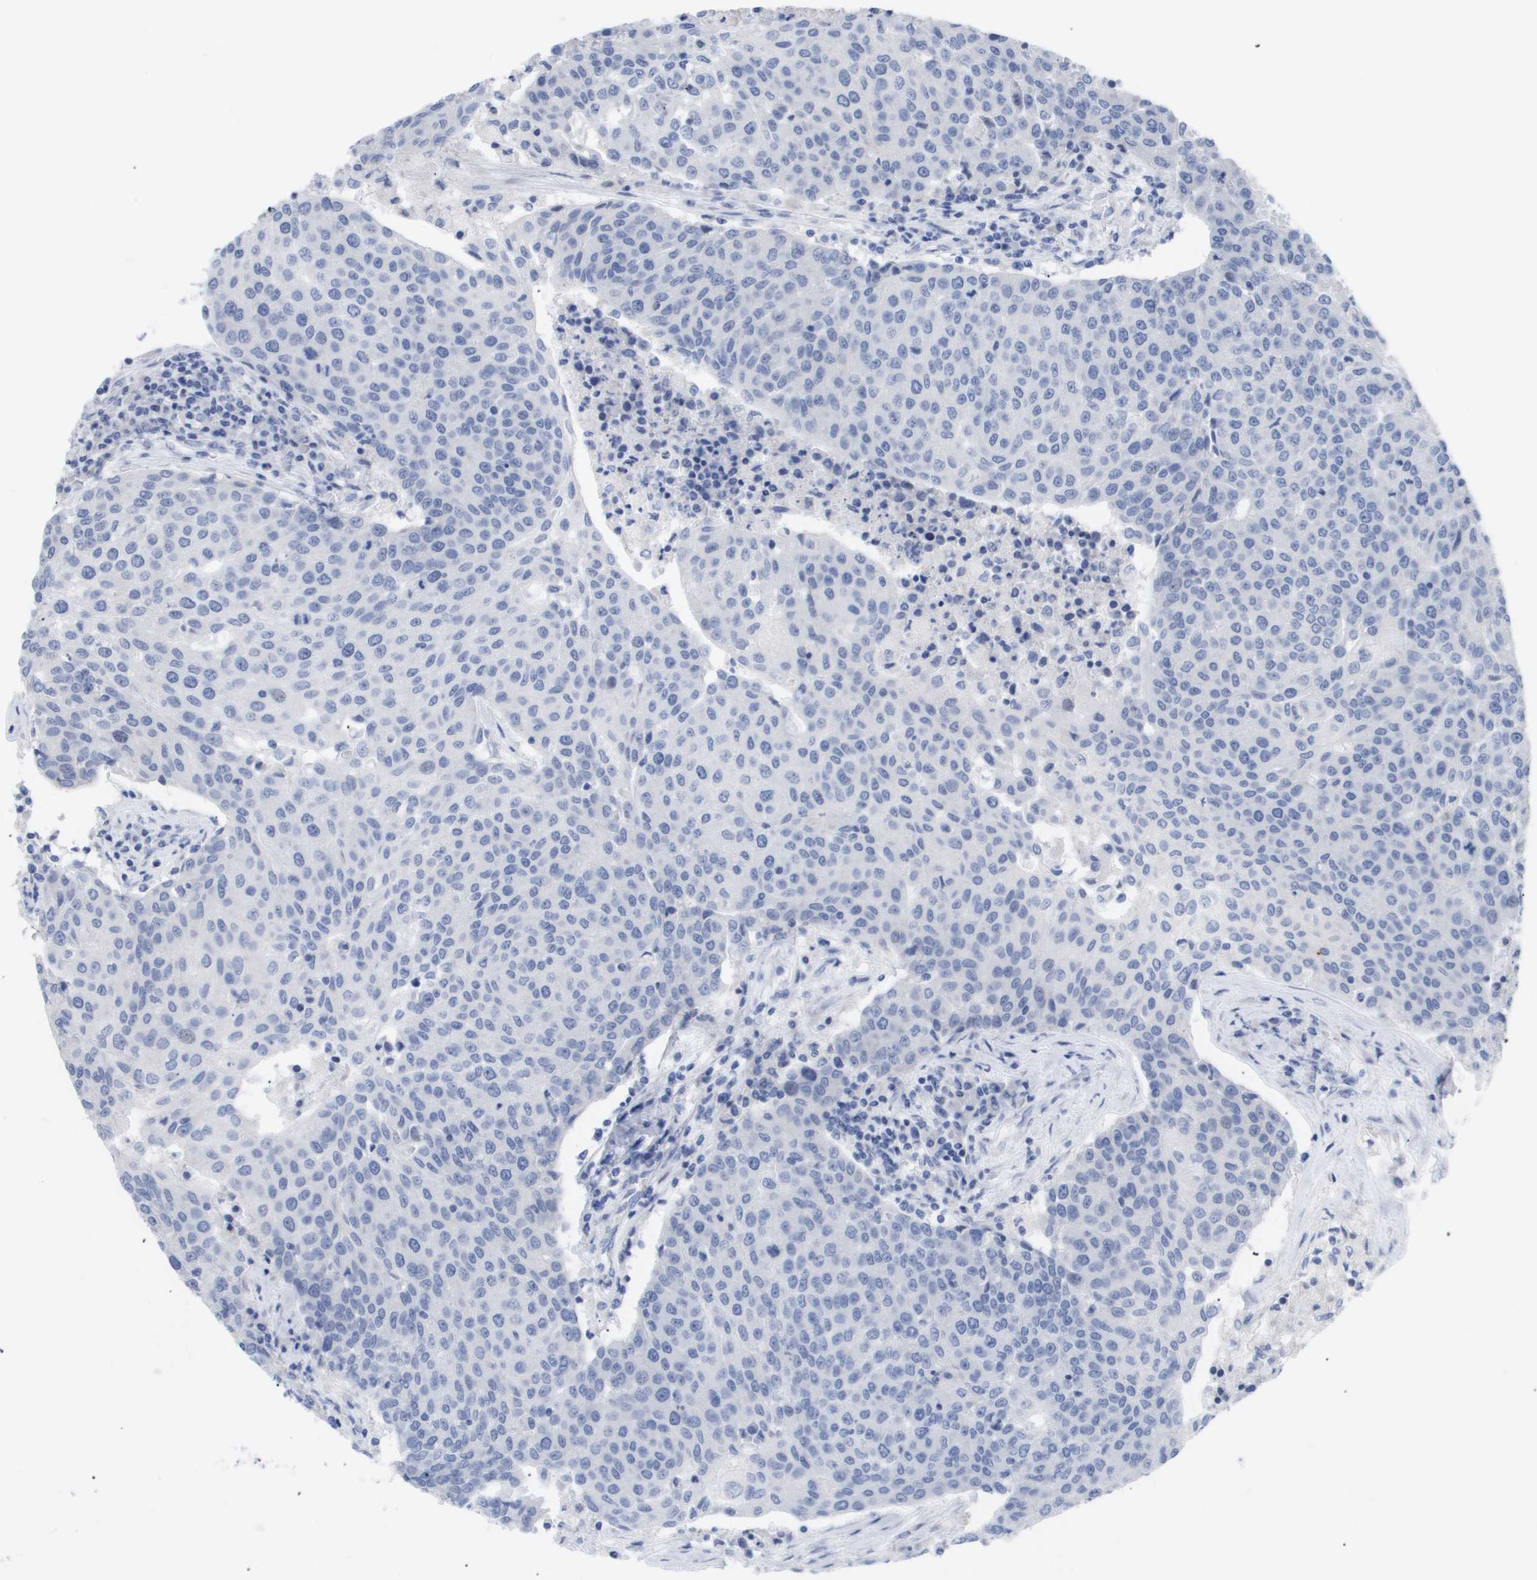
{"staining": {"intensity": "negative", "quantity": "none", "location": "none"}, "tissue": "urothelial cancer", "cell_type": "Tumor cells", "image_type": "cancer", "snomed": [{"axis": "morphology", "description": "Urothelial carcinoma, High grade"}, {"axis": "topography", "description": "Urinary bladder"}], "caption": "Immunohistochemistry (IHC) micrograph of neoplastic tissue: human urothelial cancer stained with DAB (3,3'-diaminobenzidine) demonstrates no significant protein expression in tumor cells.", "gene": "CAV3", "patient": {"sex": "female", "age": 85}}